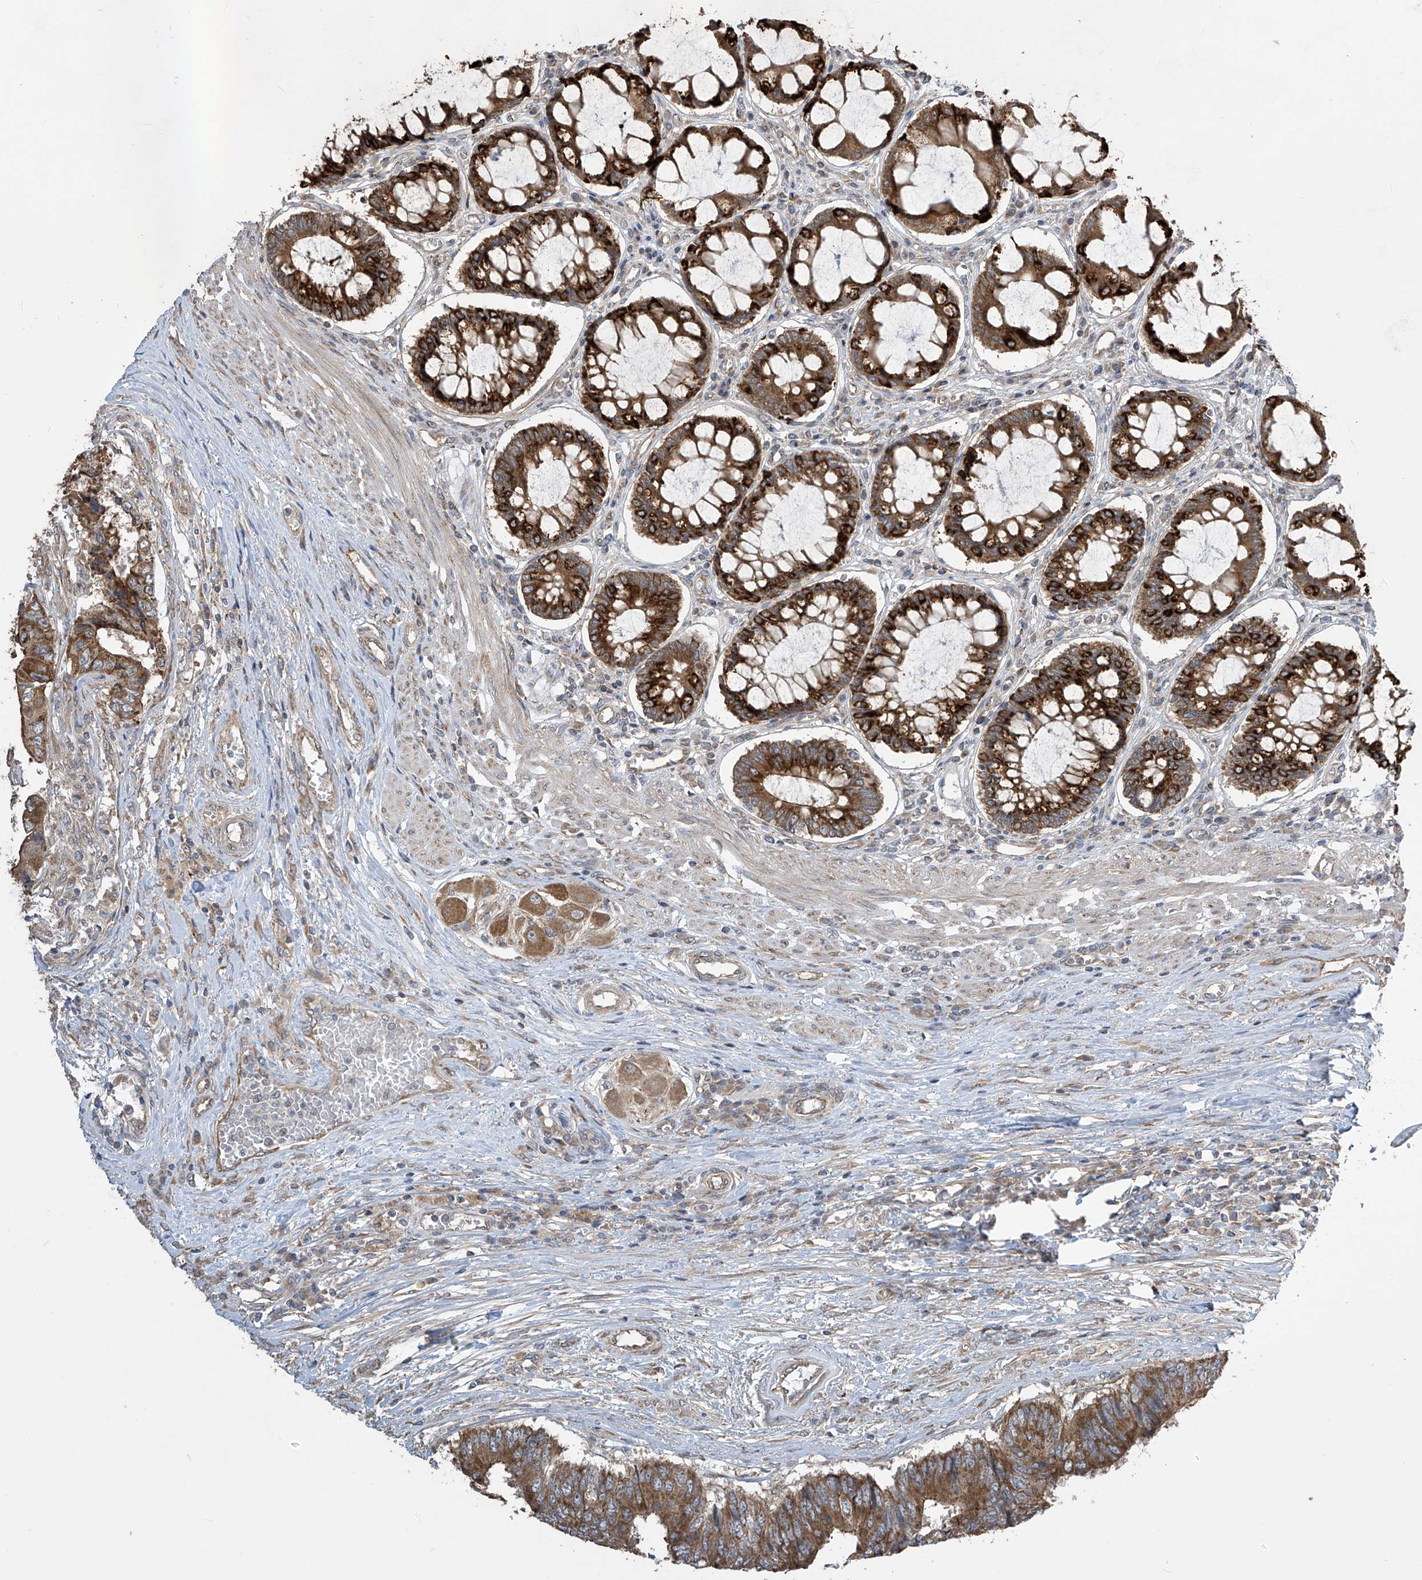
{"staining": {"intensity": "moderate", "quantity": ">75%", "location": "cytoplasmic/membranous"}, "tissue": "colorectal cancer", "cell_type": "Tumor cells", "image_type": "cancer", "snomed": [{"axis": "morphology", "description": "Adenocarcinoma, NOS"}, {"axis": "topography", "description": "Rectum"}], "caption": "DAB (3,3'-diaminobenzidine) immunohistochemical staining of human colorectal cancer displays moderate cytoplasmic/membranous protein positivity in about >75% of tumor cells.", "gene": "PNPT1", "patient": {"sex": "male", "age": 84}}